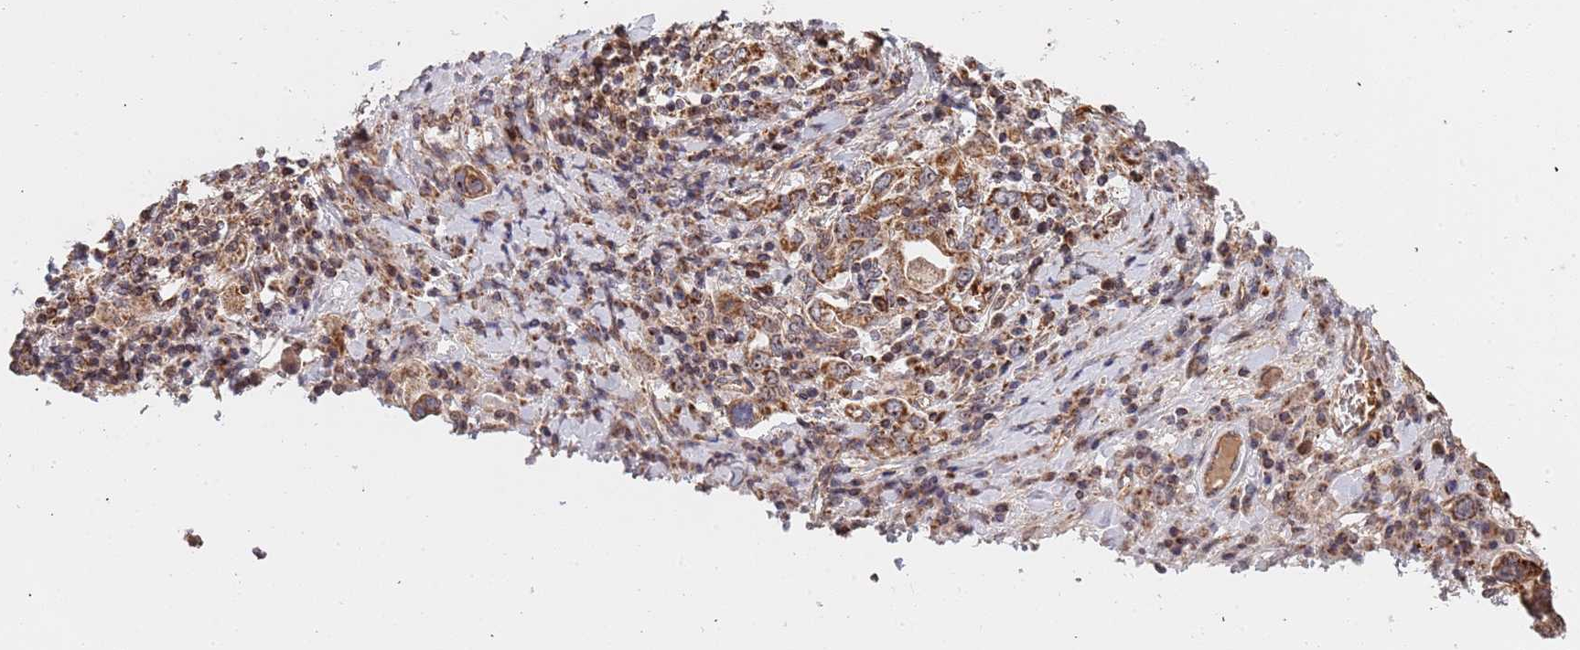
{"staining": {"intensity": "moderate", "quantity": ">75%", "location": "cytoplasmic/membranous"}, "tissue": "stomach cancer", "cell_type": "Tumor cells", "image_type": "cancer", "snomed": [{"axis": "morphology", "description": "Adenocarcinoma, NOS"}, {"axis": "topography", "description": "Stomach, upper"}, {"axis": "topography", "description": "Stomach"}], "caption": "Protein positivity by IHC displays moderate cytoplasmic/membranous expression in about >75% of tumor cells in stomach adenocarcinoma.", "gene": "DCHS1", "patient": {"sex": "male", "age": 62}}